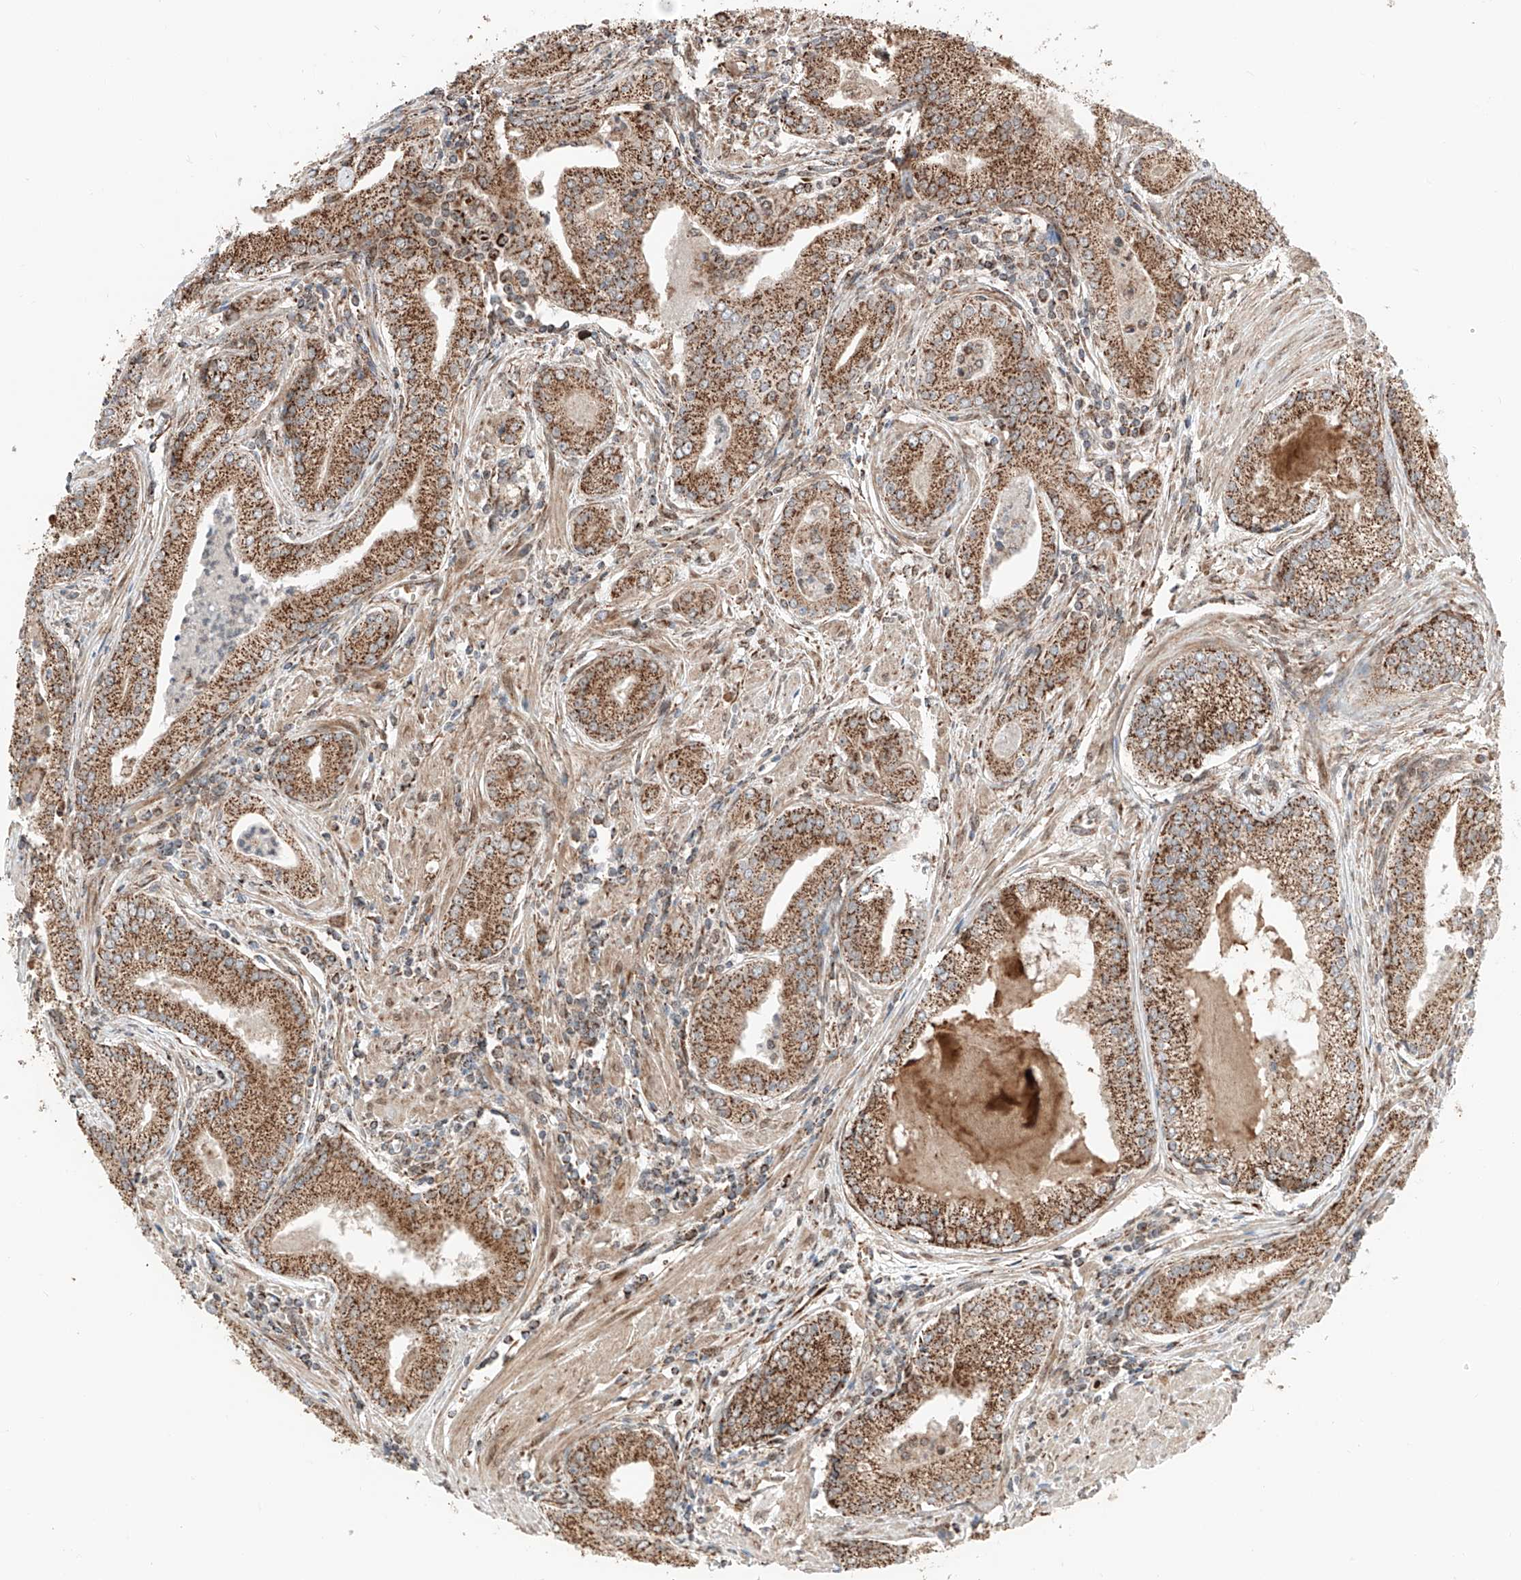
{"staining": {"intensity": "strong", "quantity": ">75%", "location": "cytoplasmic/membranous"}, "tissue": "prostate cancer", "cell_type": "Tumor cells", "image_type": "cancer", "snomed": [{"axis": "morphology", "description": "Adenocarcinoma, Low grade"}, {"axis": "topography", "description": "Prostate"}], "caption": "Immunohistochemistry image of prostate cancer stained for a protein (brown), which shows high levels of strong cytoplasmic/membranous positivity in approximately >75% of tumor cells.", "gene": "ZSCAN29", "patient": {"sex": "male", "age": 54}}